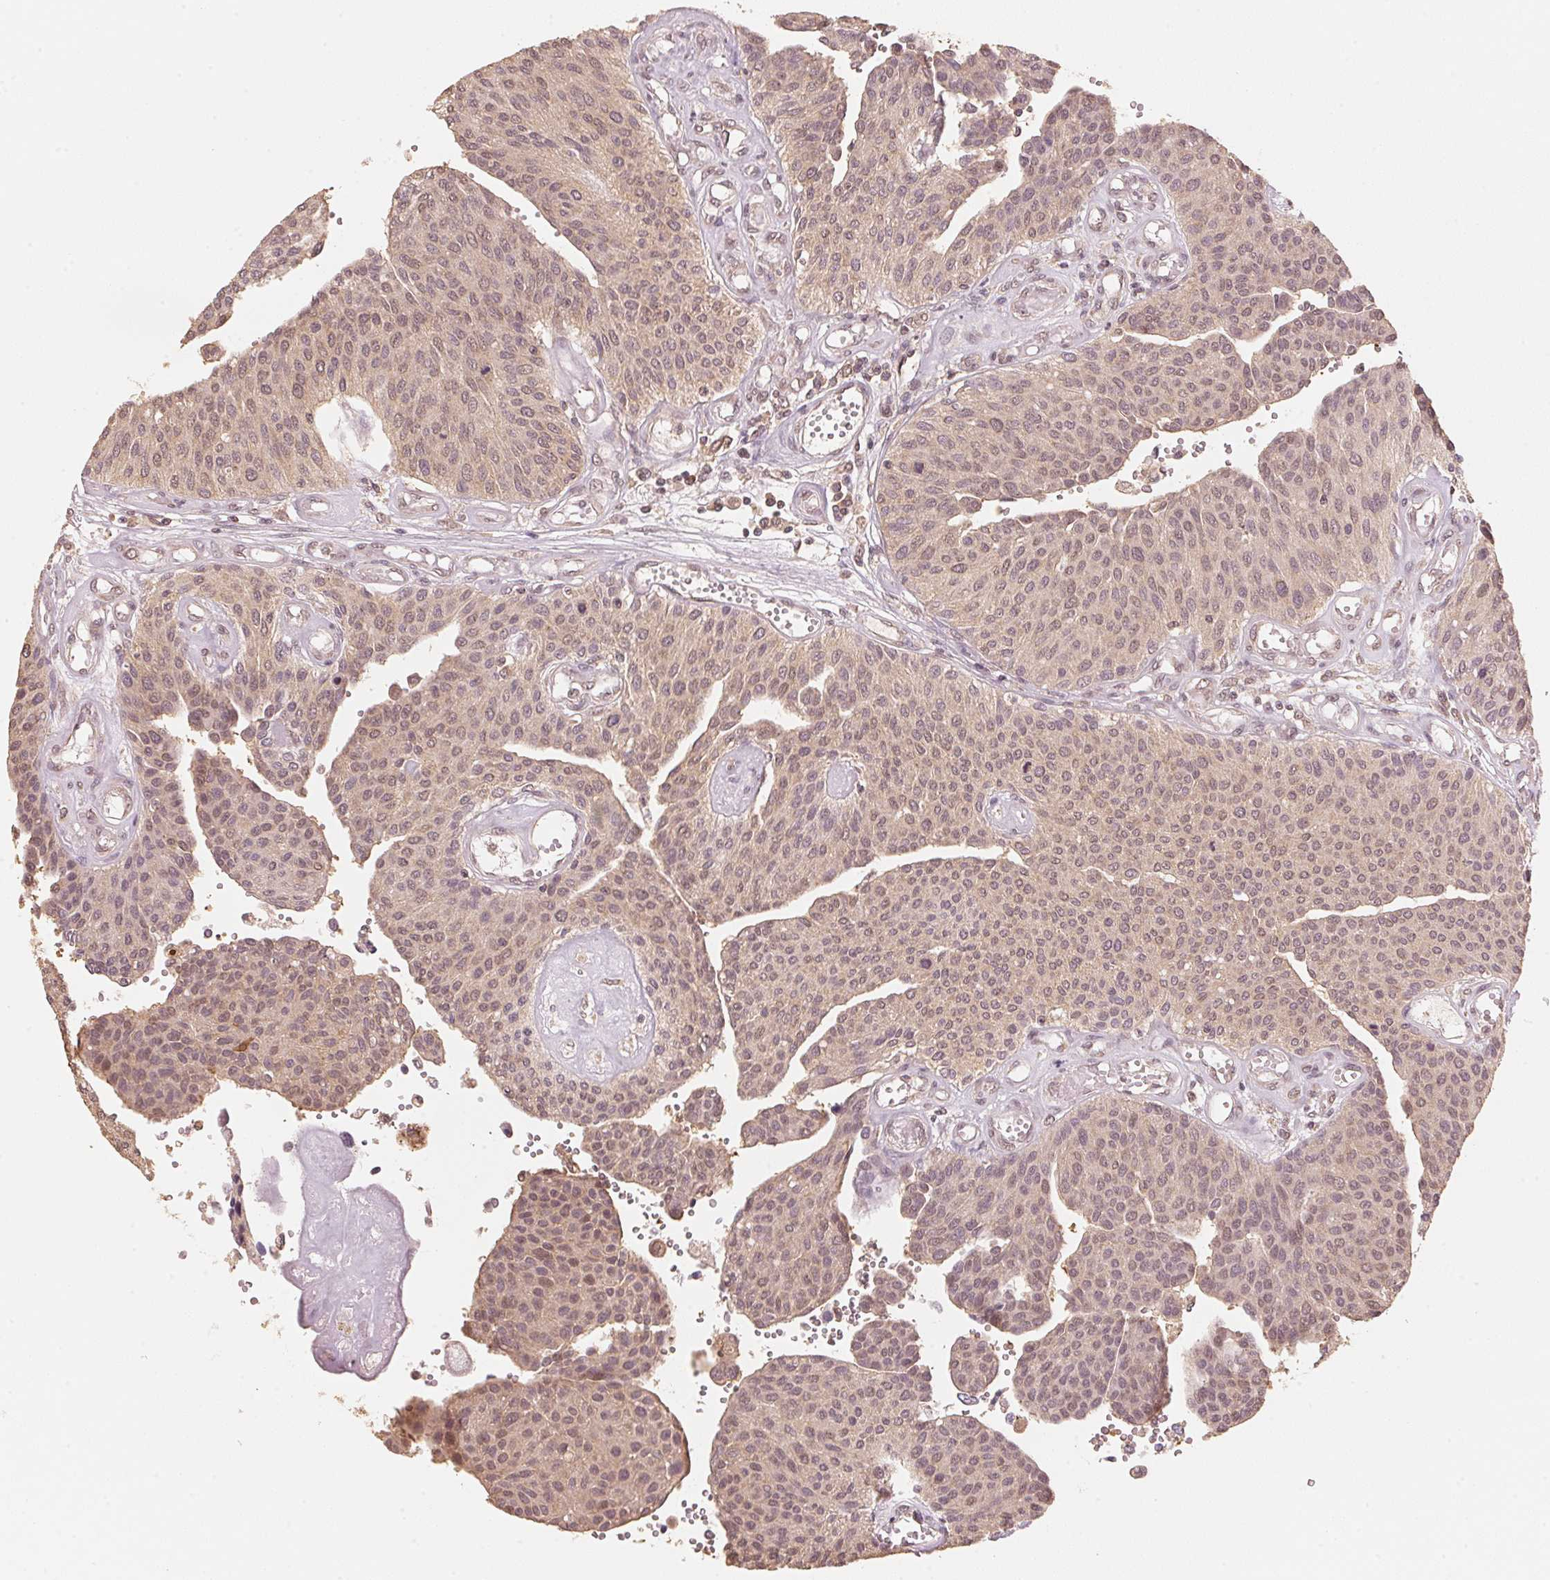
{"staining": {"intensity": "weak", "quantity": ">75%", "location": "cytoplasmic/membranous,nuclear"}, "tissue": "urothelial cancer", "cell_type": "Tumor cells", "image_type": "cancer", "snomed": [{"axis": "morphology", "description": "Urothelial carcinoma, NOS"}, {"axis": "topography", "description": "Urinary bladder"}], "caption": "Protein expression analysis of human urothelial cancer reveals weak cytoplasmic/membranous and nuclear positivity in about >75% of tumor cells.", "gene": "C2orf73", "patient": {"sex": "male", "age": 55}}